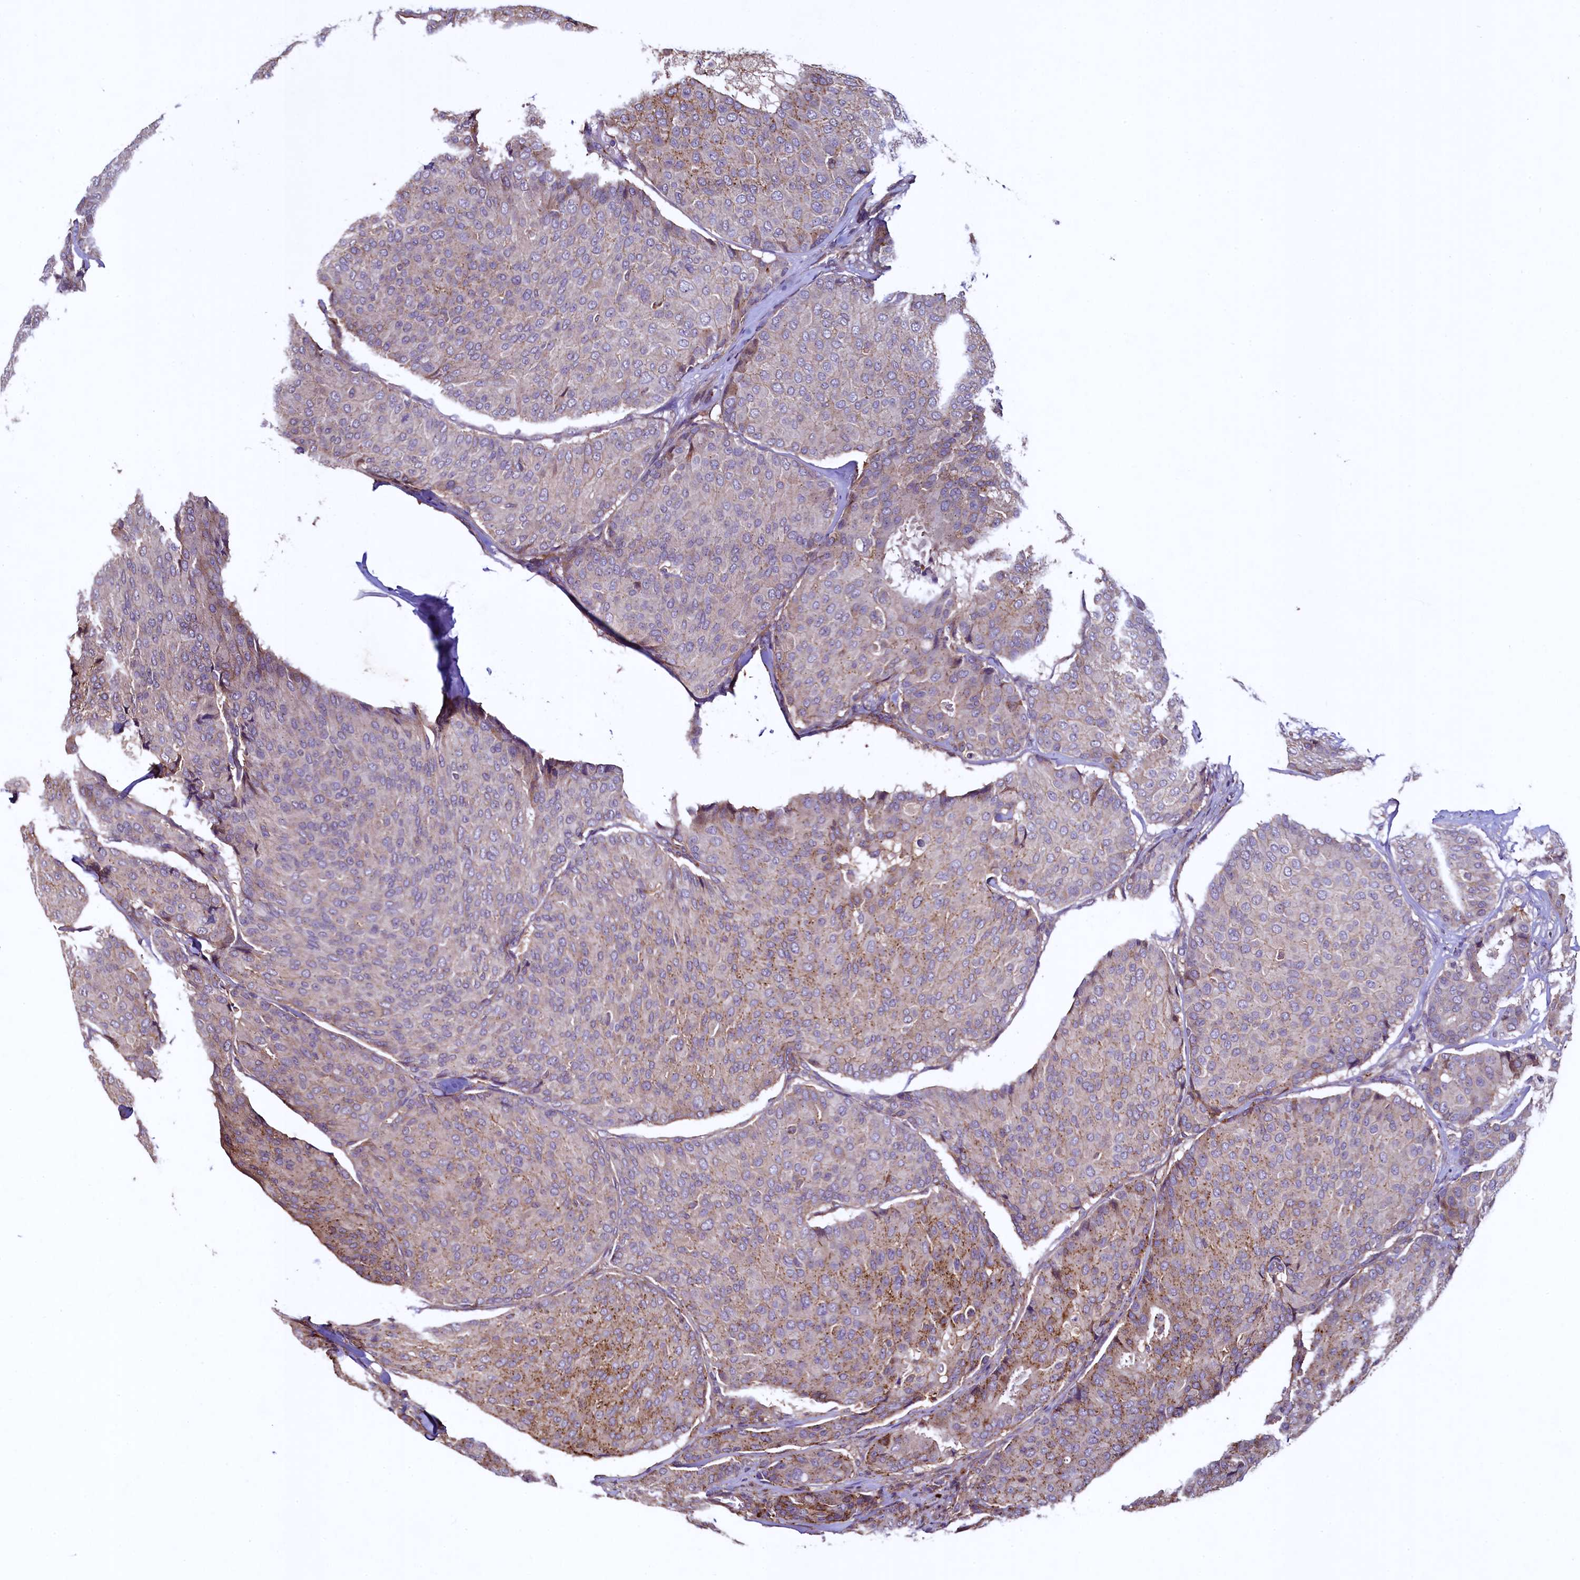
{"staining": {"intensity": "moderate", "quantity": "<25%", "location": "cytoplasmic/membranous"}, "tissue": "breast cancer", "cell_type": "Tumor cells", "image_type": "cancer", "snomed": [{"axis": "morphology", "description": "Duct carcinoma"}, {"axis": "topography", "description": "Breast"}], "caption": "Immunohistochemical staining of human breast cancer shows low levels of moderate cytoplasmic/membranous protein expression in about <25% of tumor cells. (DAB IHC, brown staining for protein, blue staining for nuclei).", "gene": "PALM", "patient": {"sex": "female", "age": 75}}